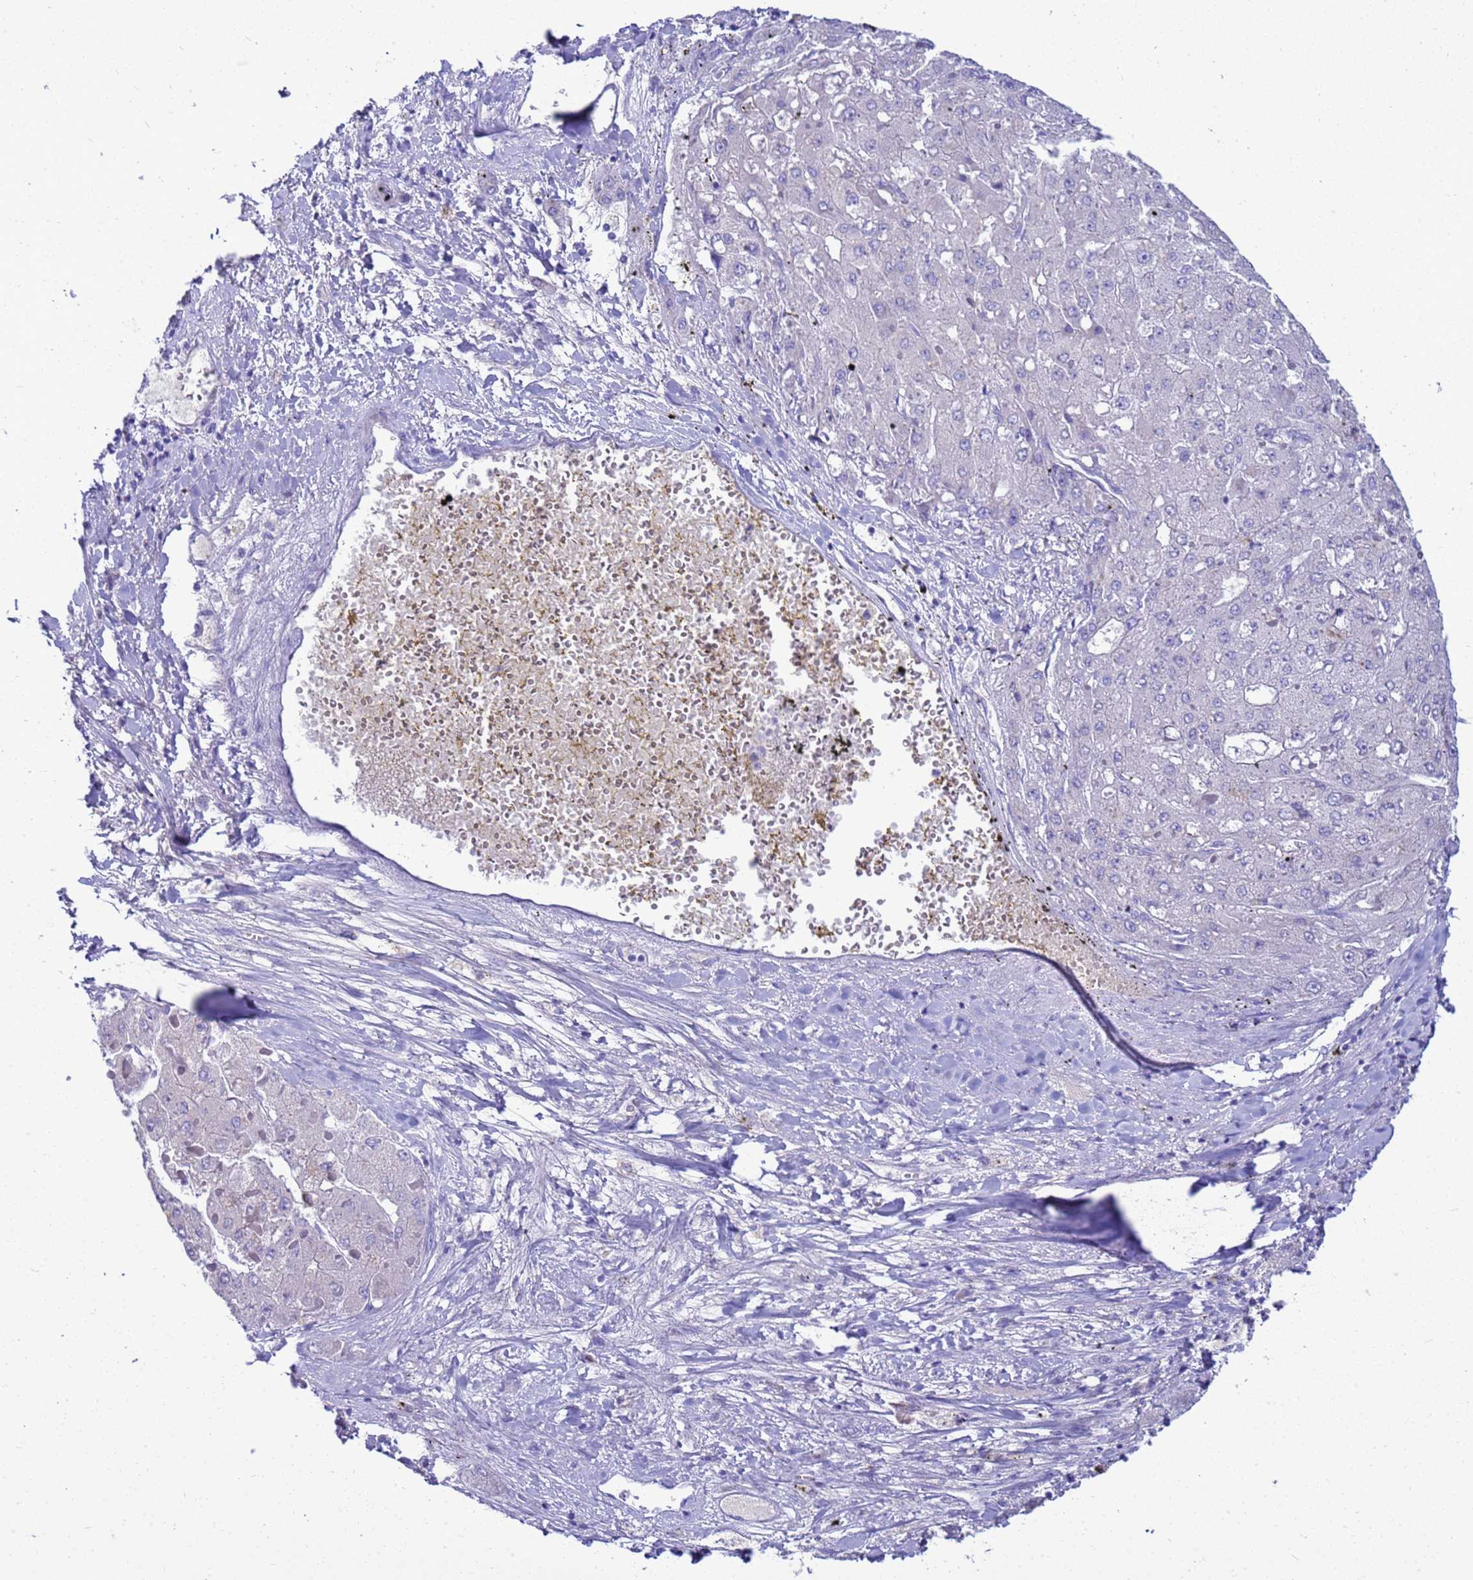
{"staining": {"intensity": "negative", "quantity": "none", "location": "none"}, "tissue": "liver cancer", "cell_type": "Tumor cells", "image_type": "cancer", "snomed": [{"axis": "morphology", "description": "Carcinoma, Hepatocellular, NOS"}, {"axis": "topography", "description": "Liver"}], "caption": "Immunohistochemical staining of human hepatocellular carcinoma (liver) shows no significant positivity in tumor cells.", "gene": "SYCN", "patient": {"sex": "female", "age": 73}}